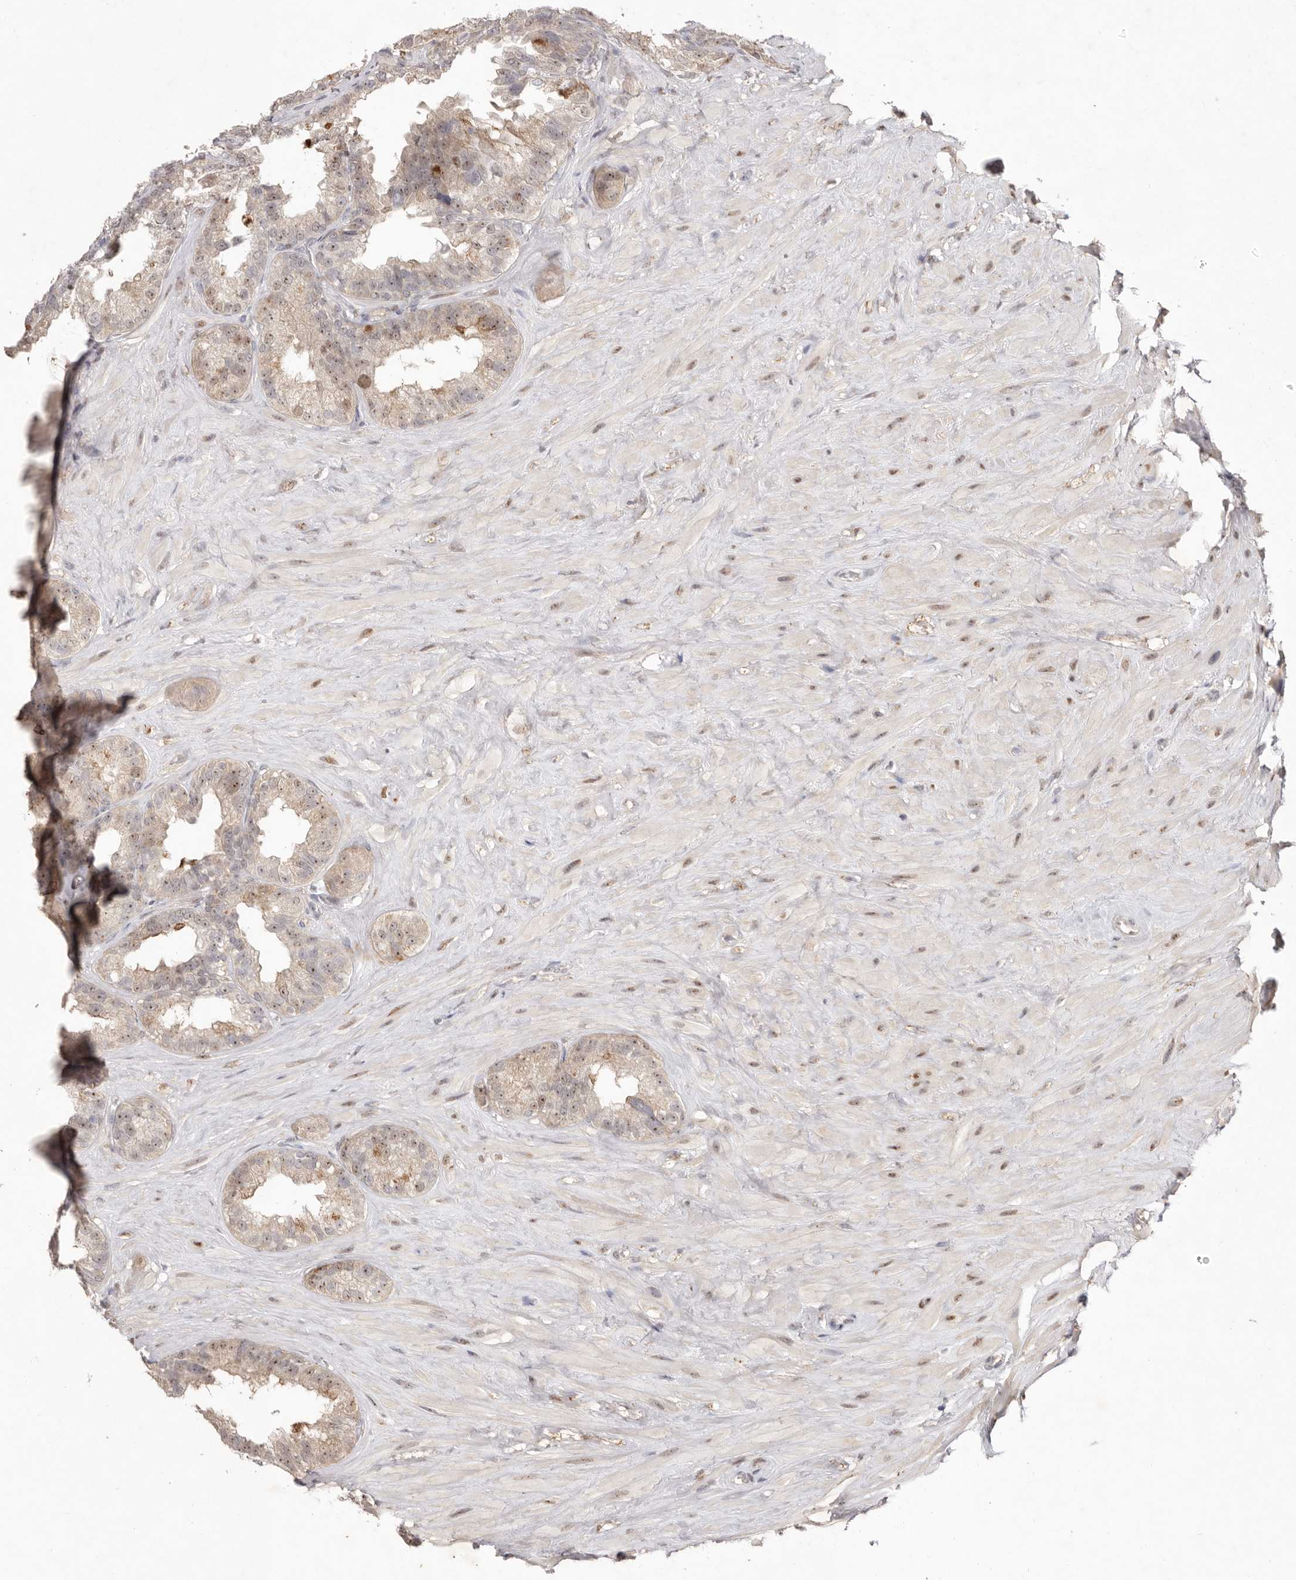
{"staining": {"intensity": "weak", "quantity": ">75%", "location": "cytoplasmic/membranous,nuclear"}, "tissue": "seminal vesicle", "cell_type": "Glandular cells", "image_type": "normal", "snomed": [{"axis": "morphology", "description": "Normal tissue, NOS"}, {"axis": "topography", "description": "Seminal veicle"}], "caption": "Protein expression analysis of benign human seminal vesicle reveals weak cytoplasmic/membranous,nuclear staining in about >75% of glandular cells.", "gene": "TADA1", "patient": {"sex": "male", "age": 80}}